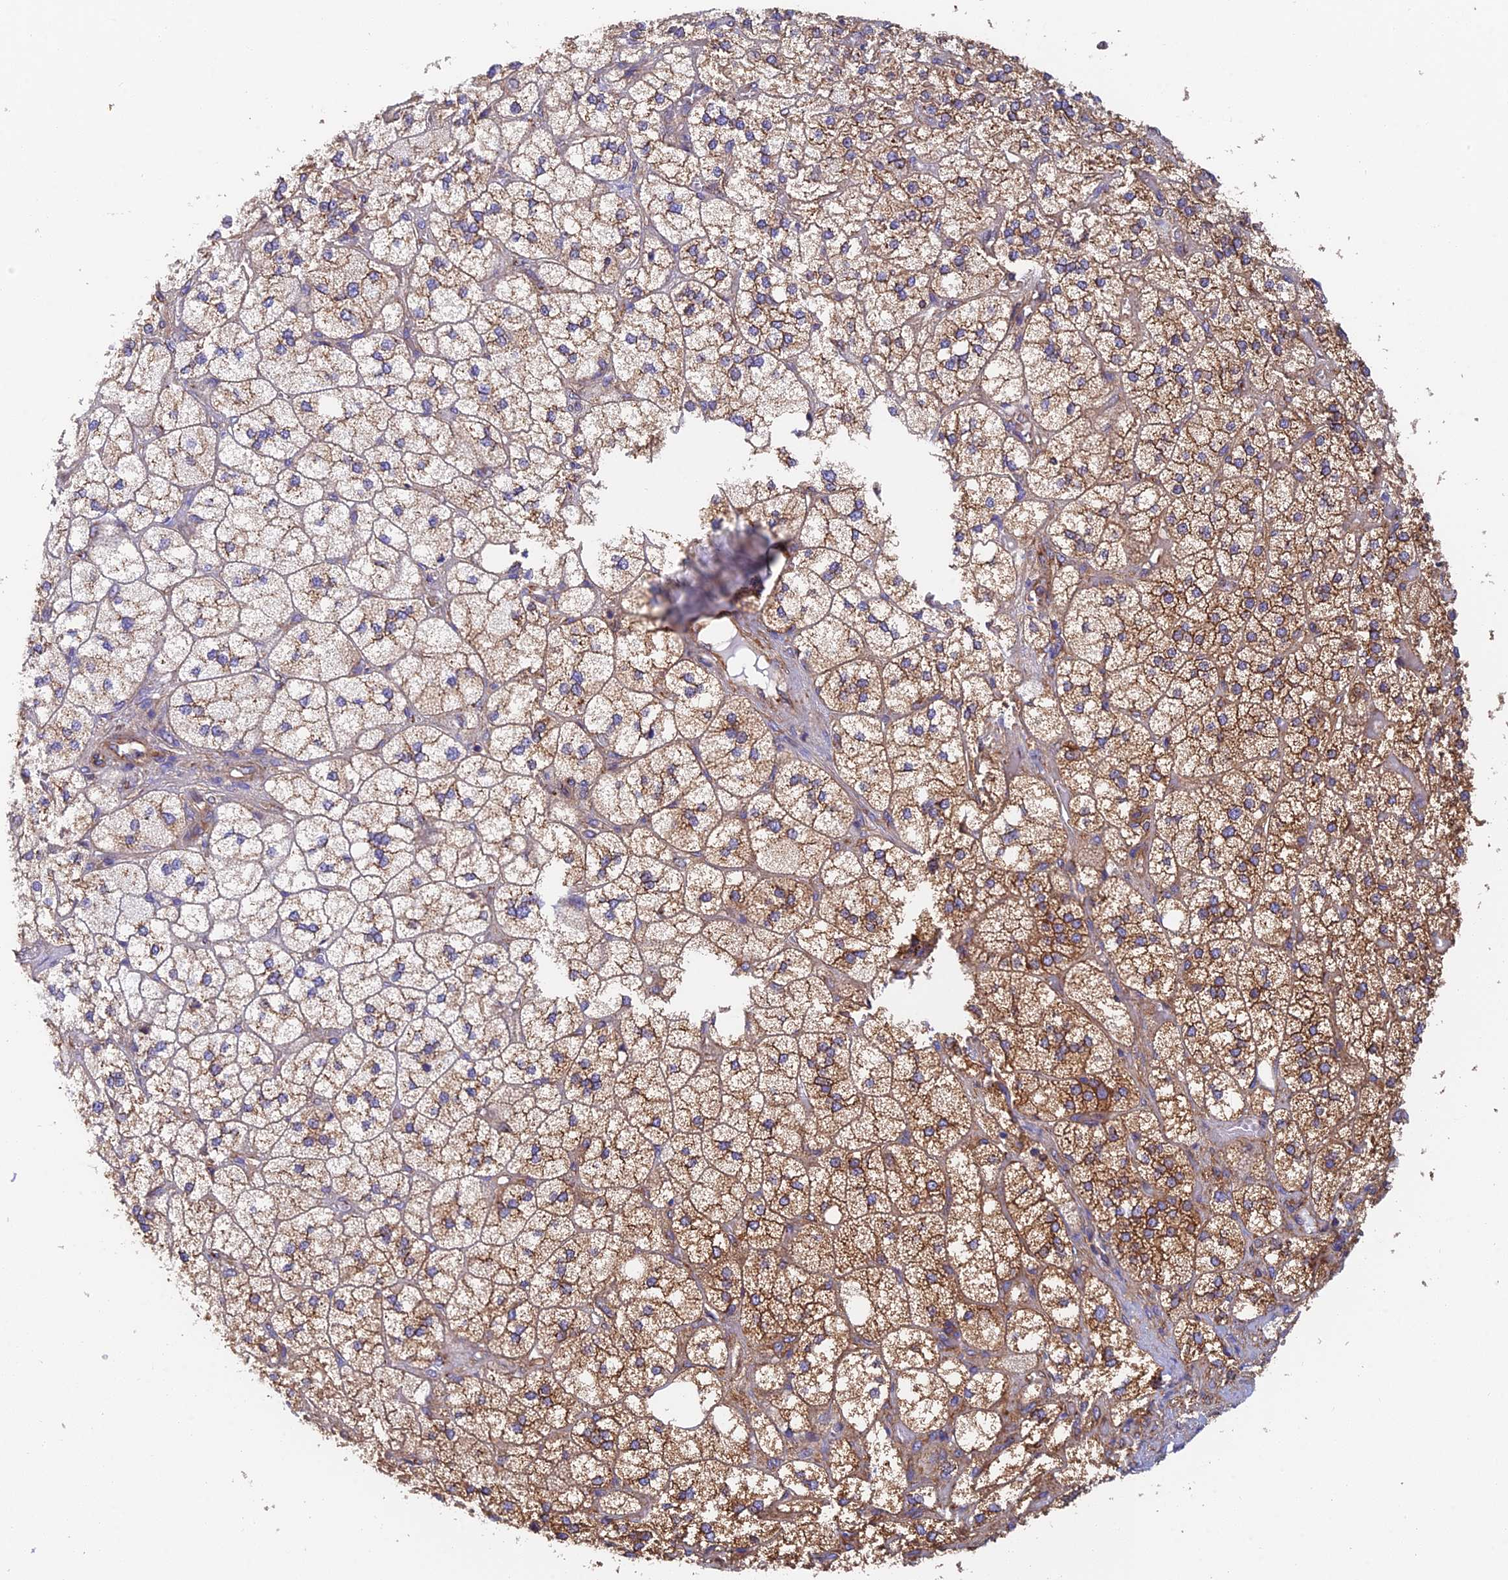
{"staining": {"intensity": "moderate", "quantity": ">75%", "location": "cytoplasmic/membranous"}, "tissue": "adrenal gland", "cell_type": "Glandular cells", "image_type": "normal", "snomed": [{"axis": "morphology", "description": "Normal tissue, NOS"}, {"axis": "topography", "description": "Adrenal gland"}], "caption": "Approximately >75% of glandular cells in normal human adrenal gland show moderate cytoplasmic/membranous protein staining as visualized by brown immunohistochemical staining.", "gene": "DCTN2", "patient": {"sex": "male", "age": 61}}